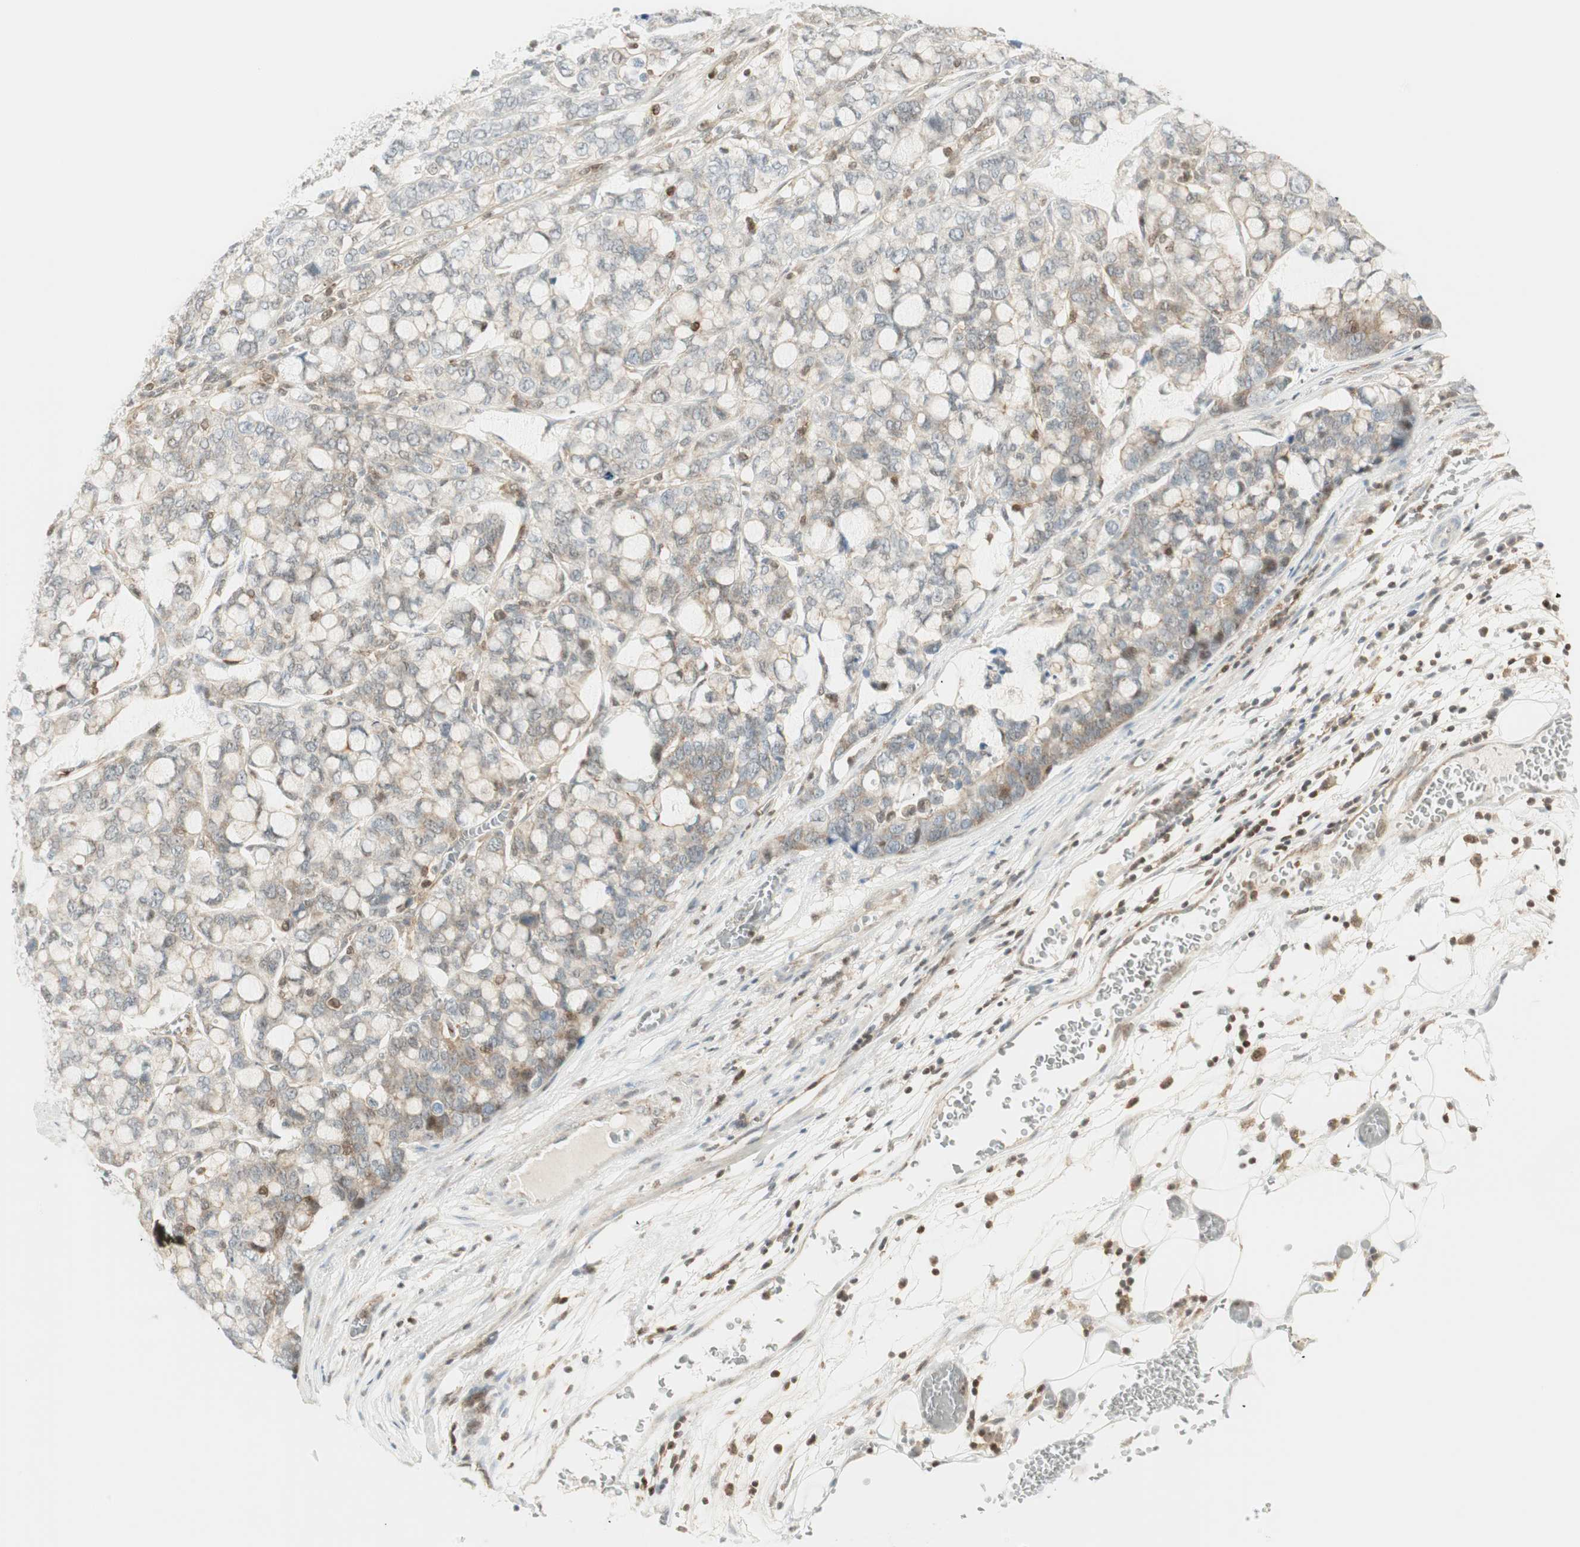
{"staining": {"intensity": "weak", "quantity": ">75%", "location": "cytoplasmic/membranous"}, "tissue": "stomach cancer", "cell_type": "Tumor cells", "image_type": "cancer", "snomed": [{"axis": "morphology", "description": "Adenocarcinoma, NOS"}, {"axis": "topography", "description": "Stomach, lower"}], "caption": "Stomach adenocarcinoma stained with immunohistochemistry displays weak cytoplasmic/membranous positivity in about >75% of tumor cells. (DAB (3,3'-diaminobenzidine) IHC with brightfield microscopy, high magnification).", "gene": "PPP1CA", "patient": {"sex": "male", "age": 84}}